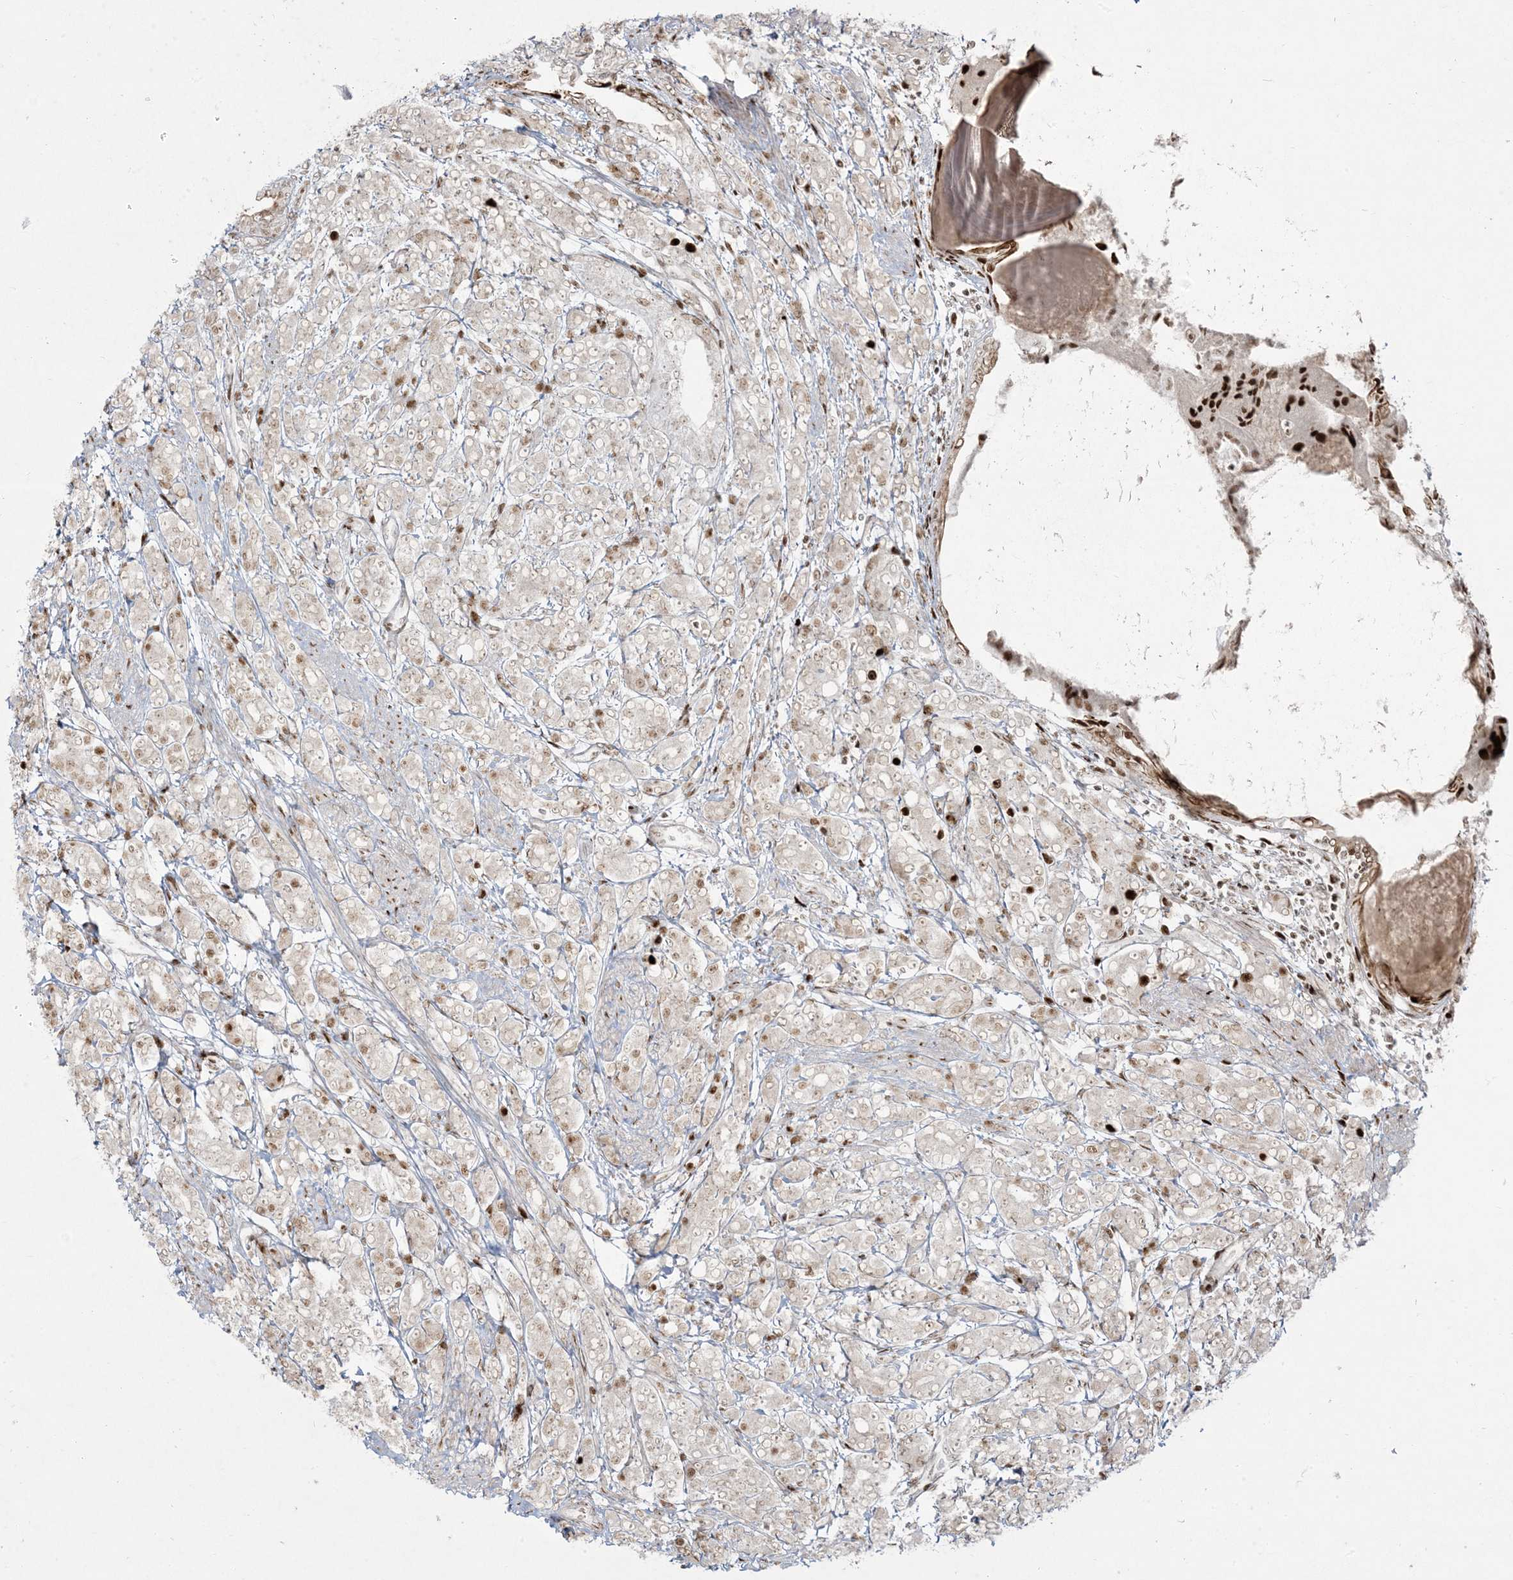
{"staining": {"intensity": "strong", "quantity": "<25%", "location": "nuclear"}, "tissue": "prostate cancer", "cell_type": "Tumor cells", "image_type": "cancer", "snomed": [{"axis": "morphology", "description": "Adenocarcinoma, High grade"}, {"axis": "topography", "description": "Prostate"}], "caption": "Protein analysis of prostate cancer (high-grade adenocarcinoma) tissue reveals strong nuclear expression in approximately <25% of tumor cells.", "gene": "RBM10", "patient": {"sex": "male", "age": 62}}